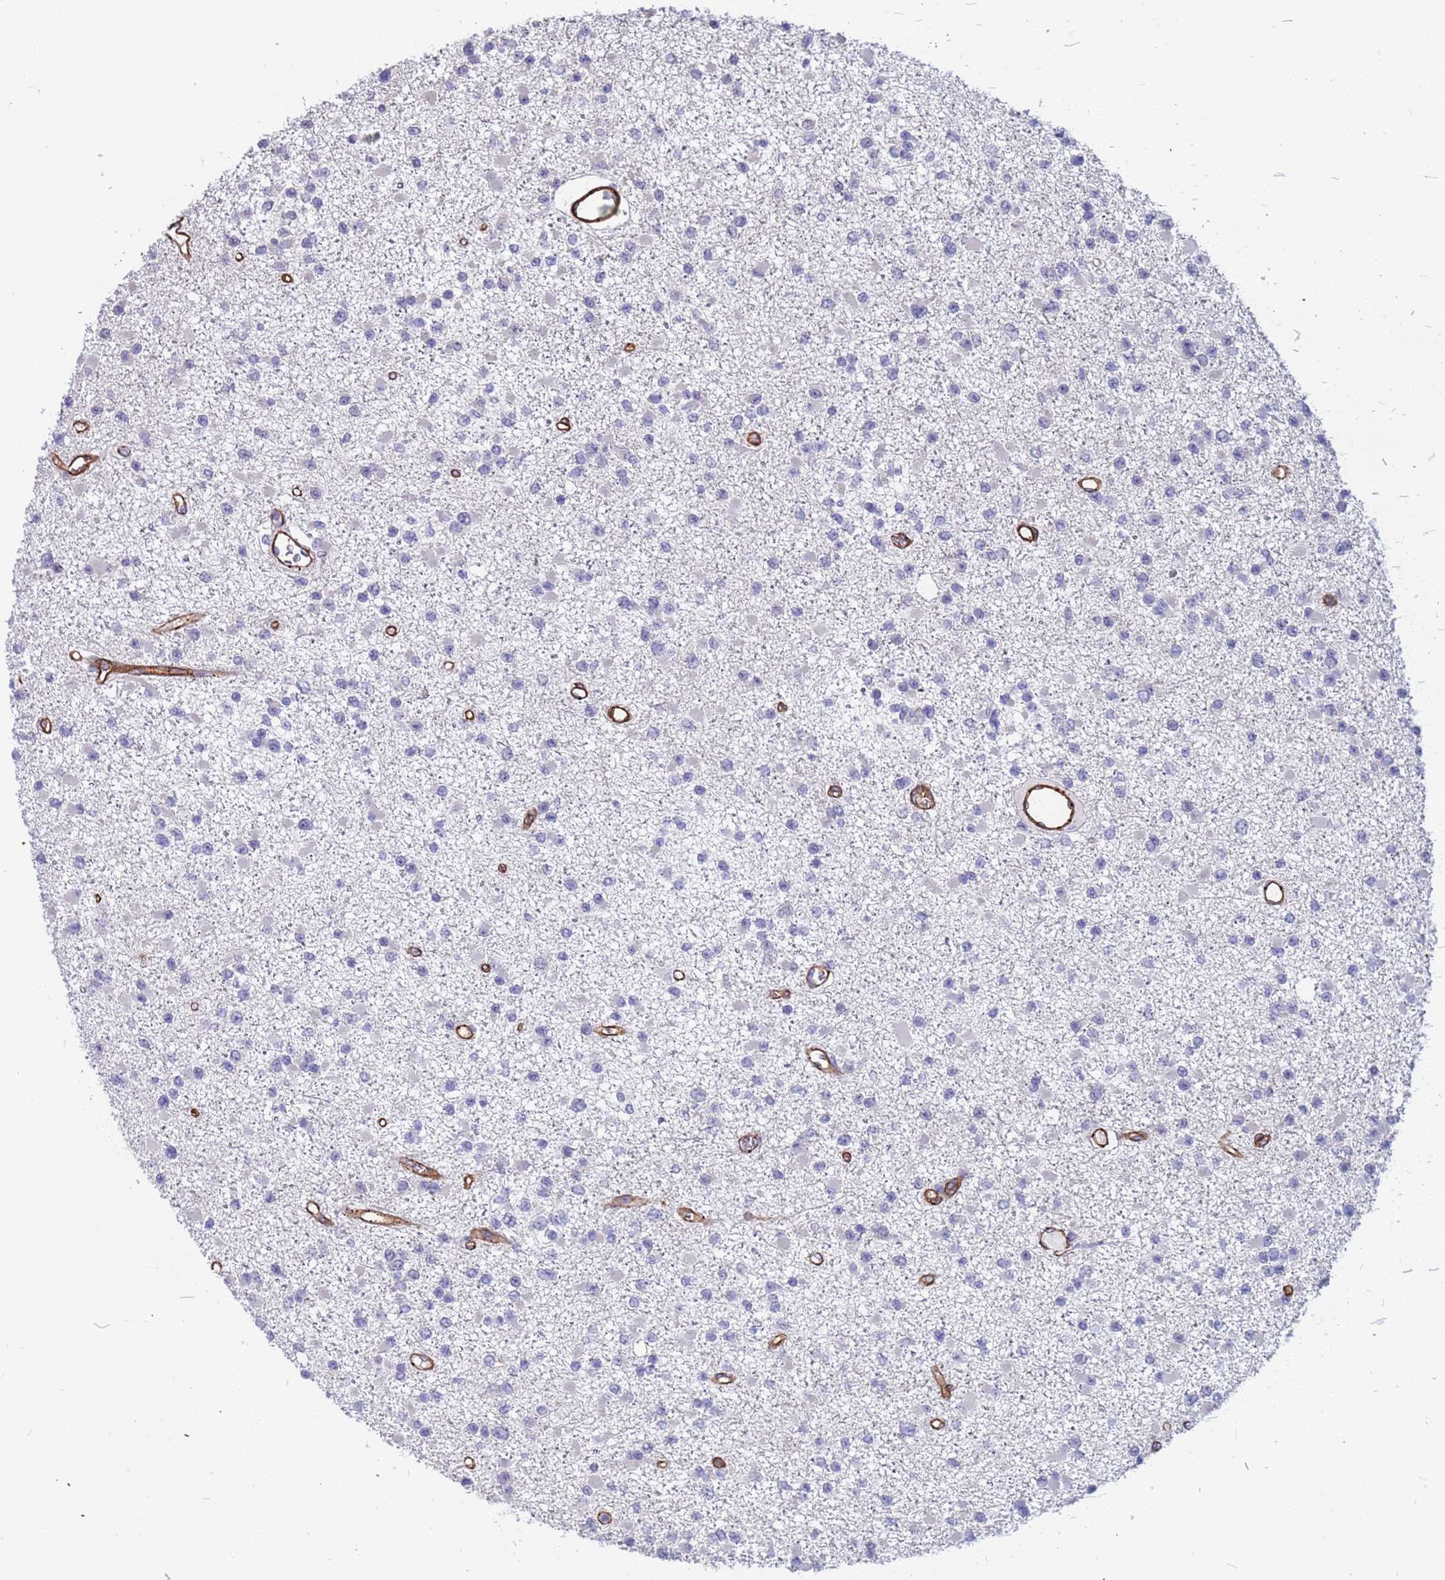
{"staining": {"intensity": "negative", "quantity": "none", "location": "none"}, "tissue": "glioma", "cell_type": "Tumor cells", "image_type": "cancer", "snomed": [{"axis": "morphology", "description": "Glioma, malignant, Low grade"}, {"axis": "topography", "description": "Brain"}], "caption": "Tumor cells are negative for brown protein staining in glioma. (Brightfield microscopy of DAB immunohistochemistry at high magnification).", "gene": "EHD2", "patient": {"sex": "female", "age": 22}}